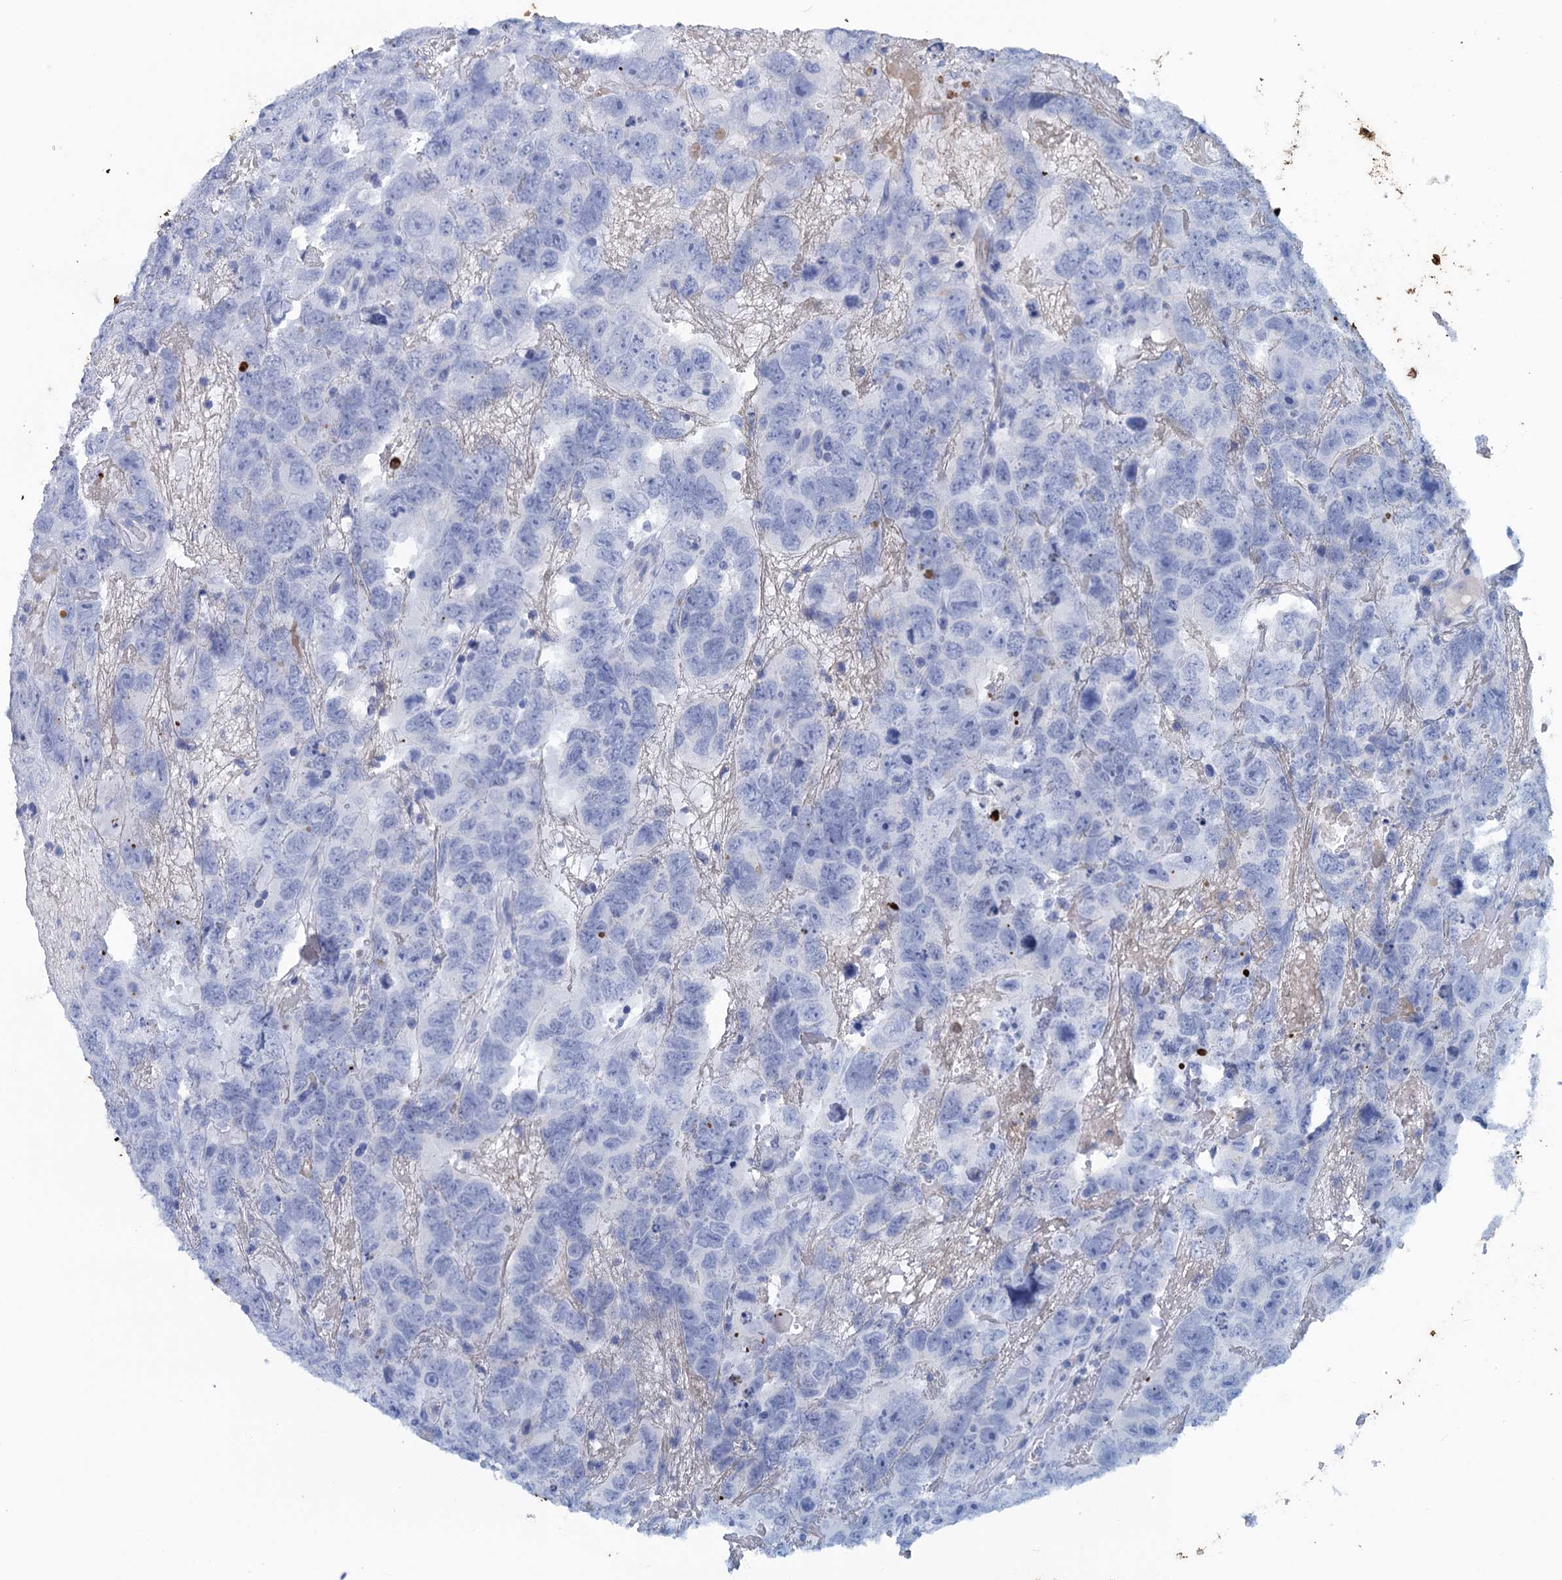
{"staining": {"intensity": "negative", "quantity": "none", "location": "none"}, "tissue": "testis cancer", "cell_type": "Tumor cells", "image_type": "cancer", "snomed": [{"axis": "morphology", "description": "Carcinoma, Embryonal, NOS"}, {"axis": "topography", "description": "Testis"}], "caption": "Tumor cells are negative for protein expression in human testis cancer. (Stains: DAB immunohistochemistry (IHC) with hematoxylin counter stain, Microscopy: brightfield microscopy at high magnification).", "gene": "SCEL", "patient": {"sex": "male", "age": 45}}